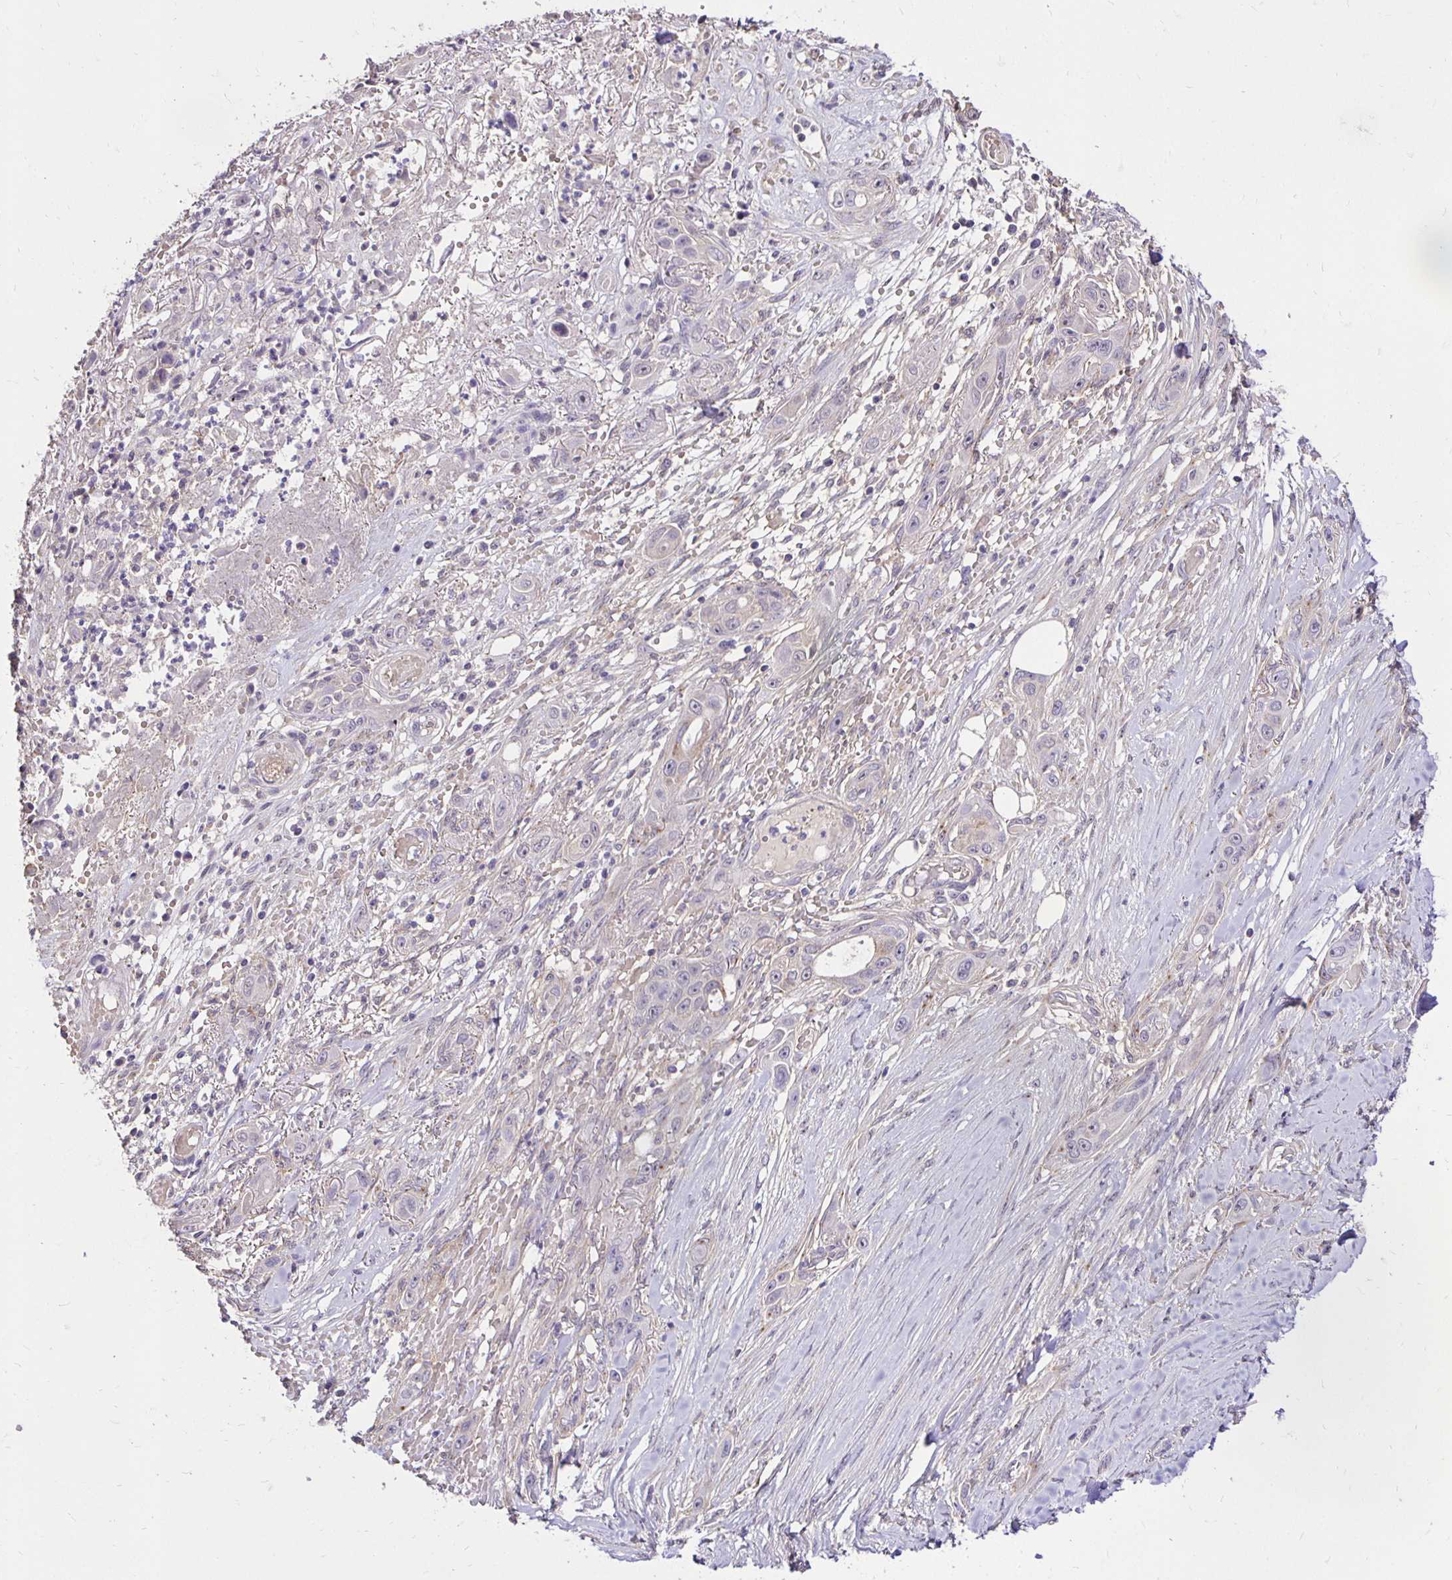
{"staining": {"intensity": "negative", "quantity": "none", "location": "none"}, "tissue": "skin cancer", "cell_type": "Tumor cells", "image_type": "cancer", "snomed": [{"axis": "morphology", "description": "Squamous cell carcinoma, NOS"}, {"axis": "topography", "description": "Skin"}], "caption": "This is an IHC histopathology image of squamous cell carcinoma (skin). There is no expression in tumor cells.", "gene": "PNPLA3", "patient": {"sex": "female", "age": 69}}